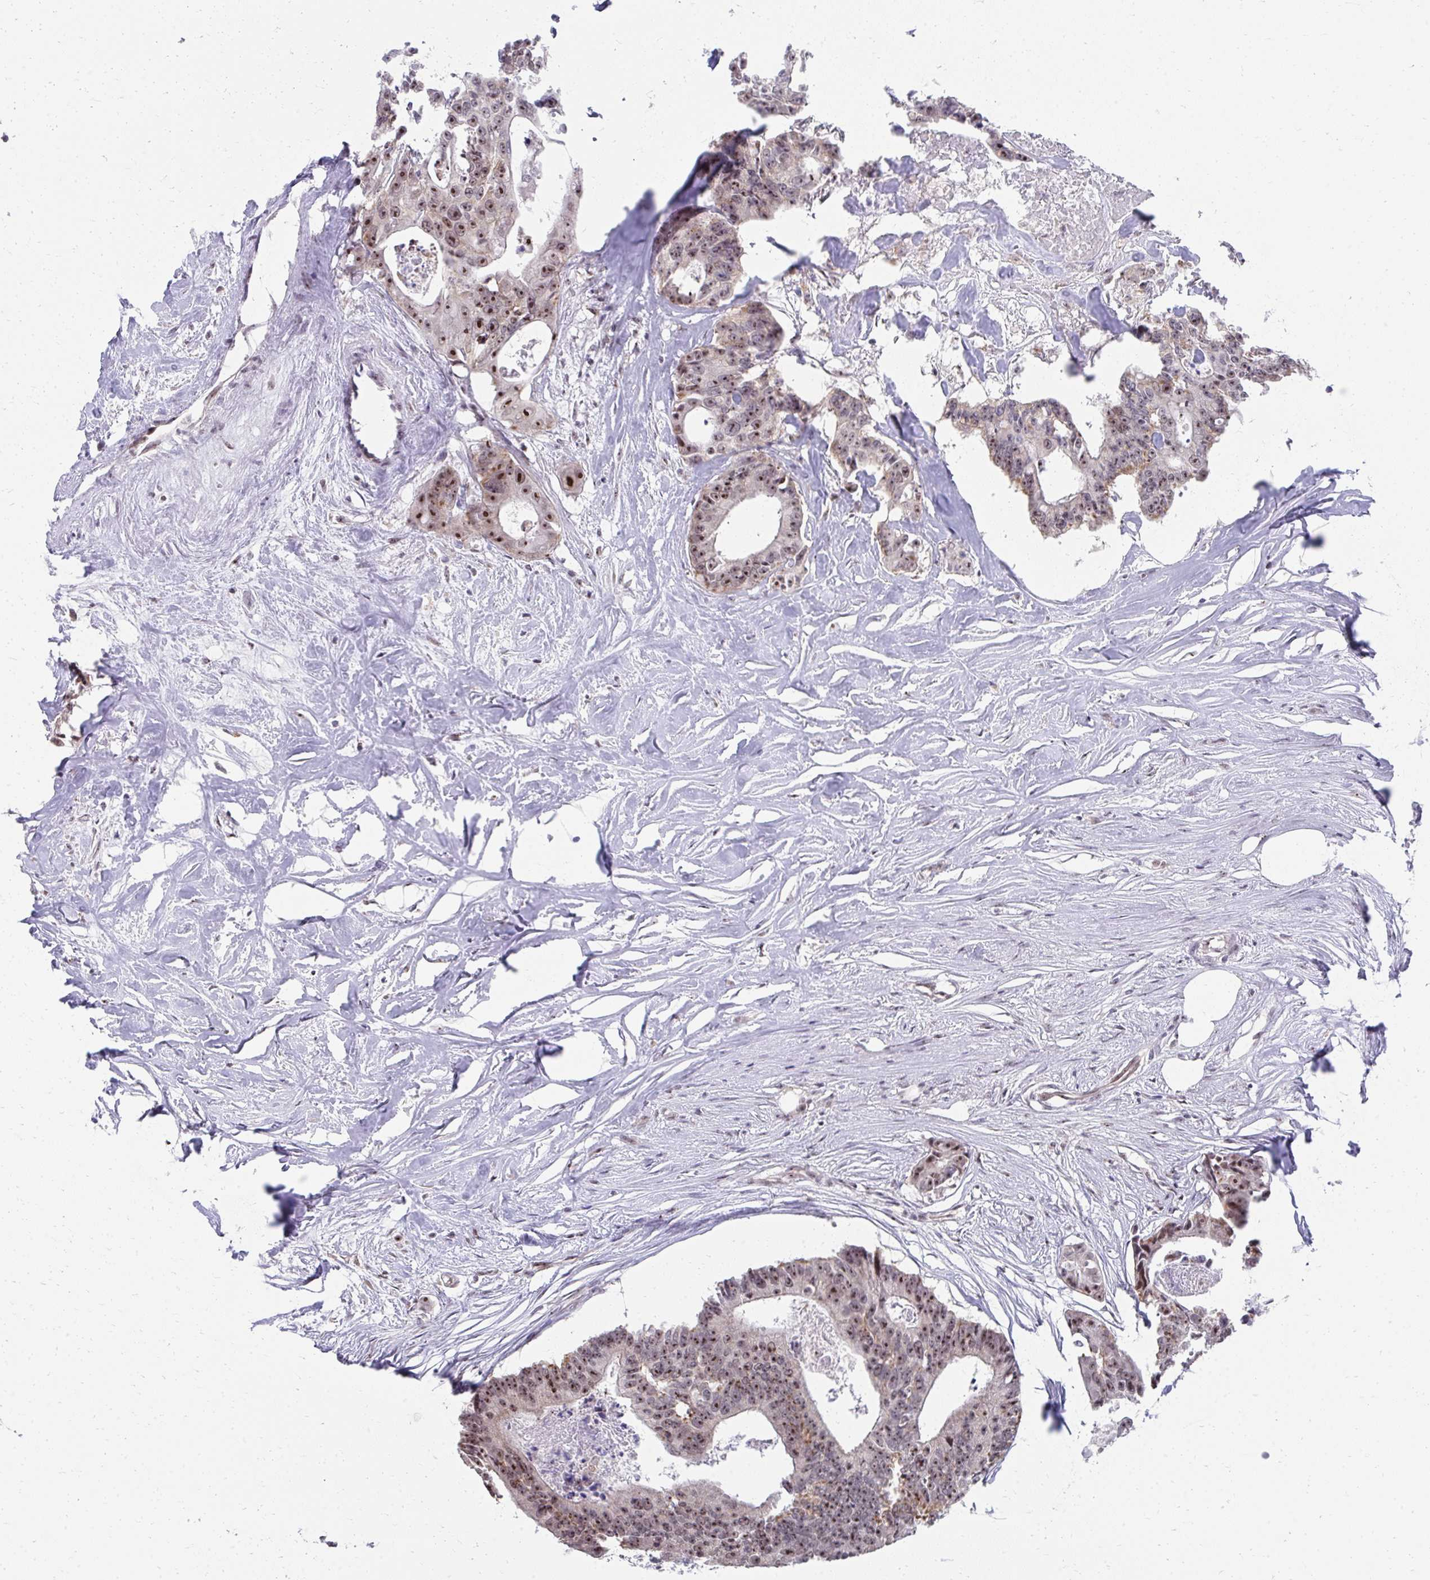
{"staining": {"intensity": "strong", "quantity": "25%-75%", "location": "nuclear"}, "tissue": "colorectal cancer", "cell_type": "Tumor cells", "image_type": "cancer", "snomed": [{"axis": "morphology", "description": "Adenocarcinoma, NOS"}, {"axis": "topography", "description": "Rectum"}], "caption": "Immunohistochemical staining of colorectal cancer (adenocarcinoma) exhibits high levels of strong nuclear positivity in approximately 25%-75% of tumor cells.", "gene": "HIRA", "patient": {"sex": "male", "age": 57}}